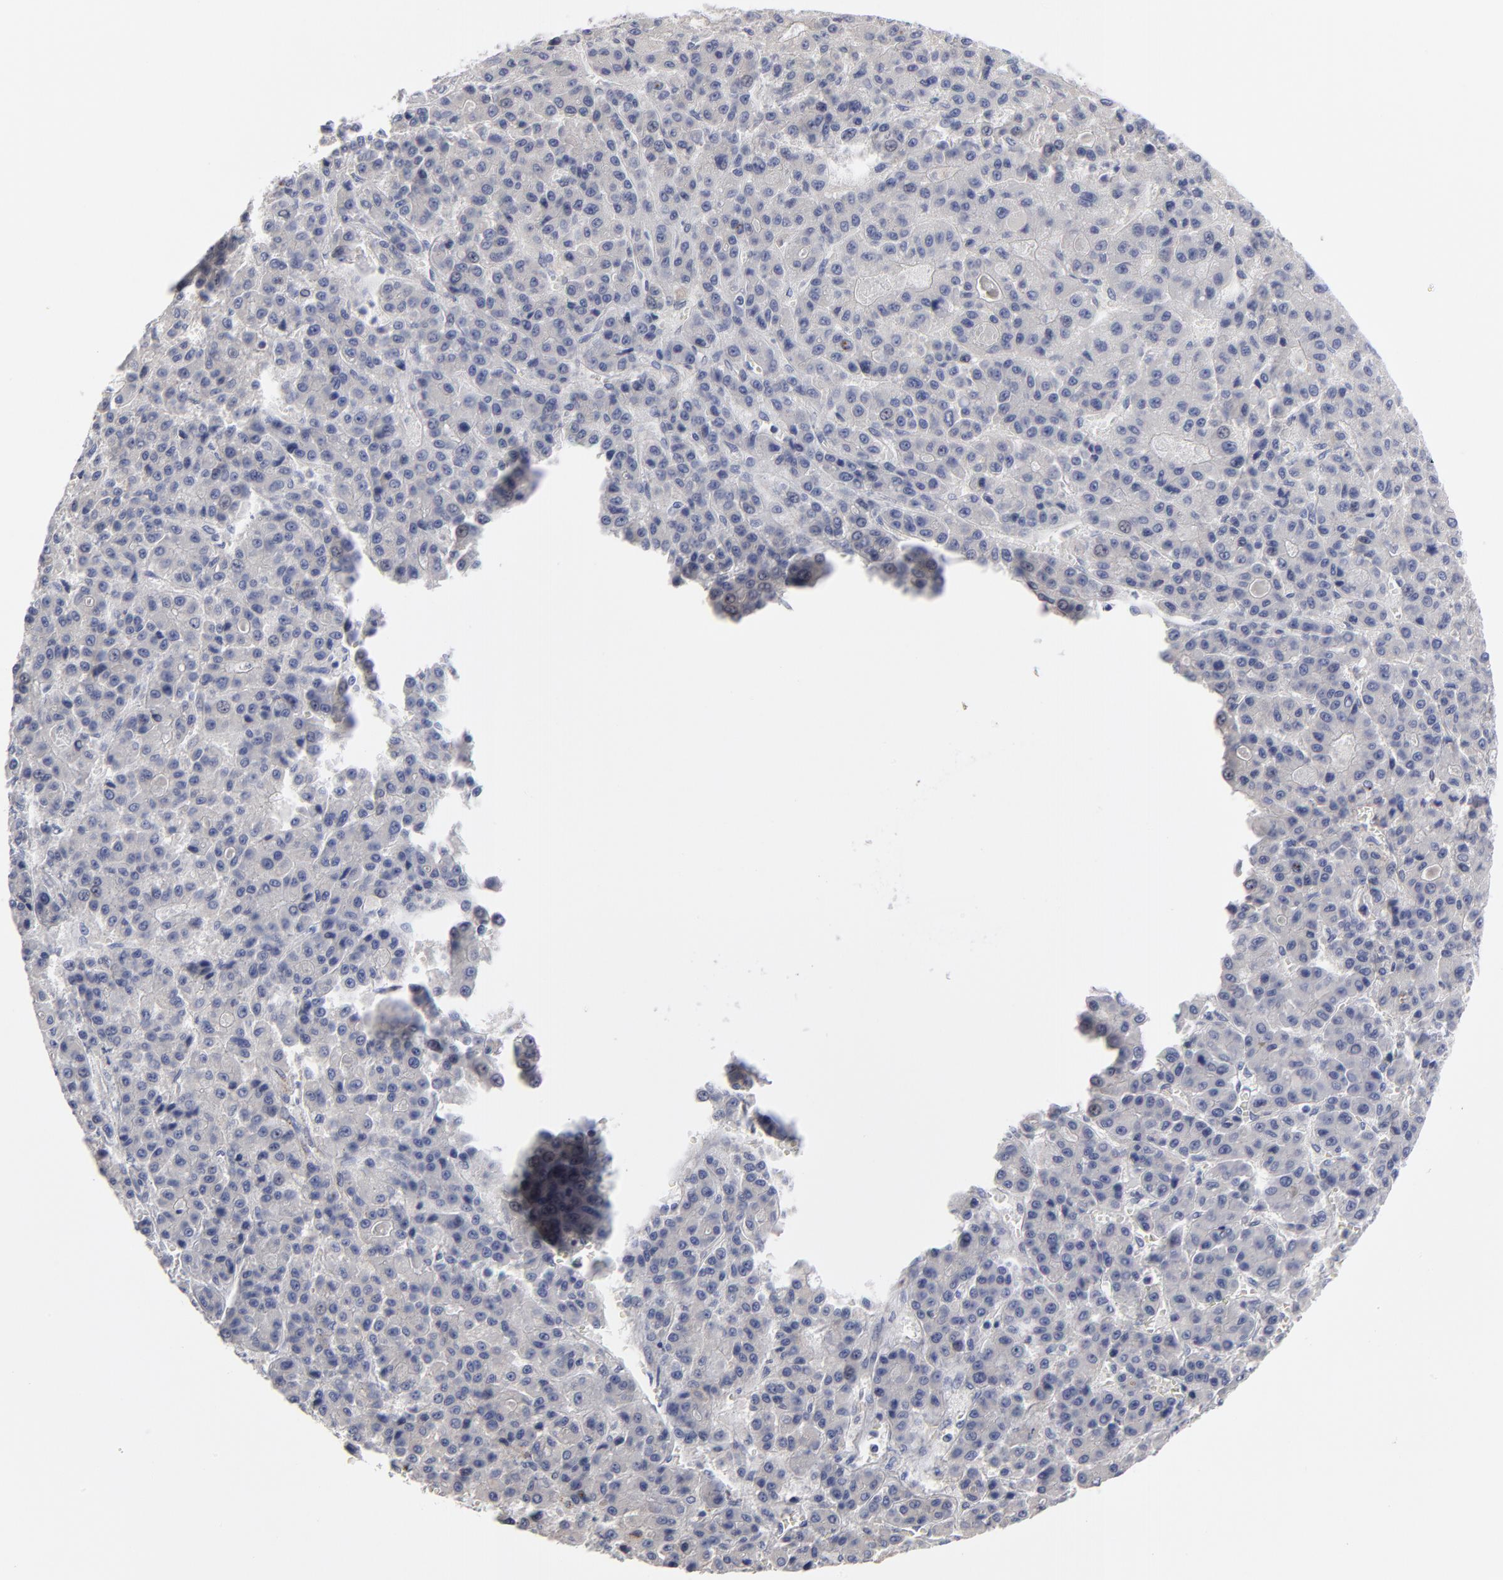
{"staining": {"intensity": "negative", "quantity": "none", "location": "none"}, "tissue": "liver cancer", "cell_type": "Tumor cells", "image_type": "cancer", "snomed": [{"axis": "morphology", "description": "Carcinoma, Hepatocellular, NOS"}, {"axis": "topography", "description": "Liver"}], "caption": "Human liver cancer (hepatocellular carcinoma) stained for a protein using immunohistochemistry shows no staining in tumor cells.", "gene": "MAGEA10", "patient": {"sex": "male", "age": 70}}